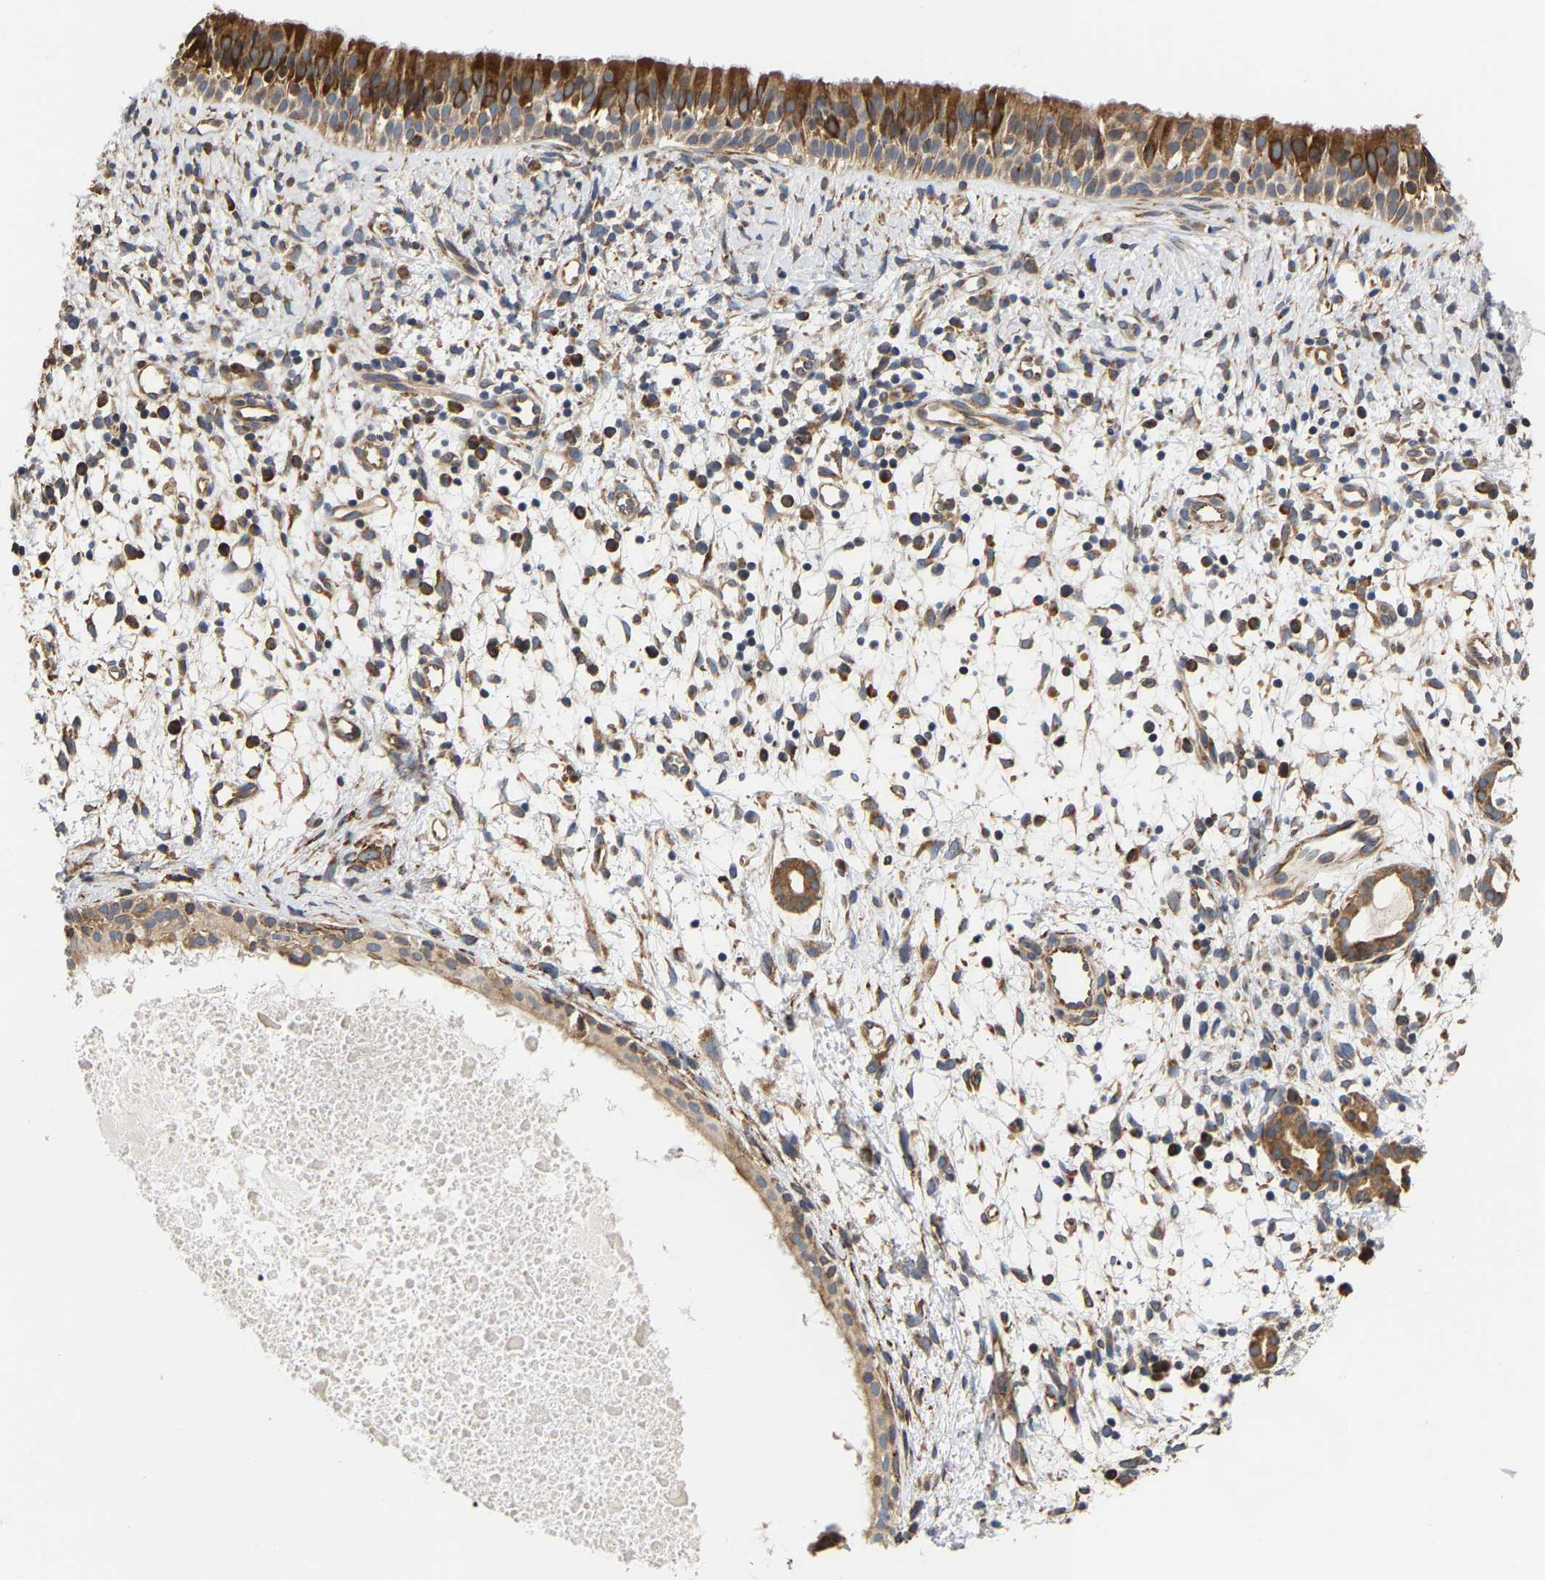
{"staining": {"intensity": "strong", "quantity": "25%-75%", "location": "cytoplasmic/membranous"}, "tissue": "nasopharynx", "cell_type": "Respiratory epithelial cells", "image_type": "normal", "snomed": [{"axis": "morphology", "description": "Normal tissue, NOS"}, {"axis": "topography", "description": "Nasopharynx"}], "caption": "Immunohistochemistry photomicrograph of benign nasopharynx stained for a protein (brown), which reveals high levels of strong cytoplasmic/membranous positivity in about 25%-75% of respiratory epithelial cells.", "gene": "ARAP1", "patient": {"sex": "male", "age": 22}}